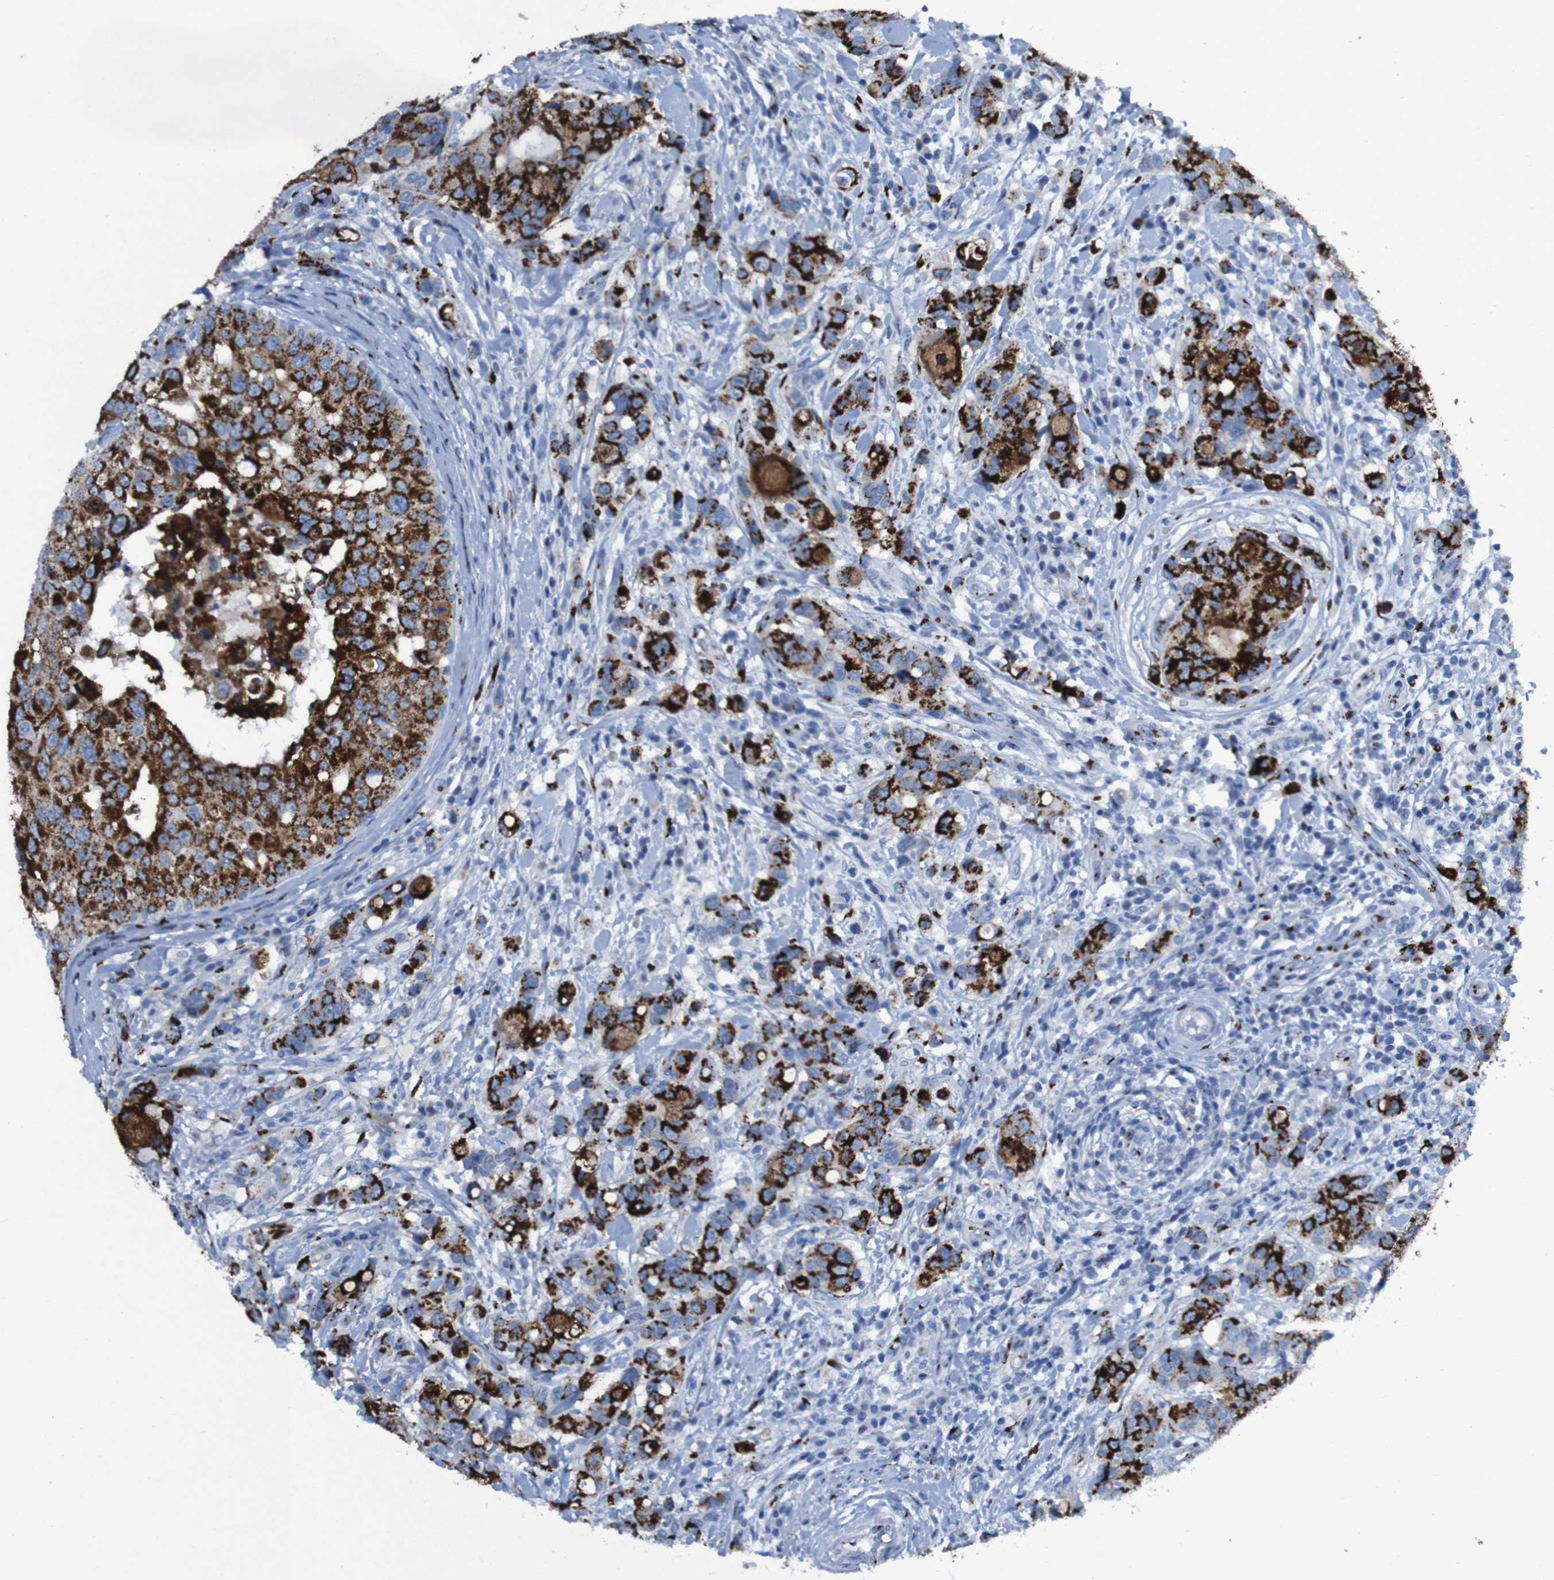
{"staining": {"intensity": "strong", "quantity": ">75%", "location": "cytoplasmic/membranous"}, "tissue": "breast cancer", "cell_type": "Tumor cells", "image_type": "cancer", "snomed": [{"axis": "morphology", "description": "Duct carcinoma"}, {"axis": "topography", "description": "Breast"}], "caption": "Human infiltrating ductal carcinoma (breast) stained with a protein marker exhibits strong staining in tumor cells.", "gene": "GOLM1", "patient": {"sex": "female", "age": 27}}